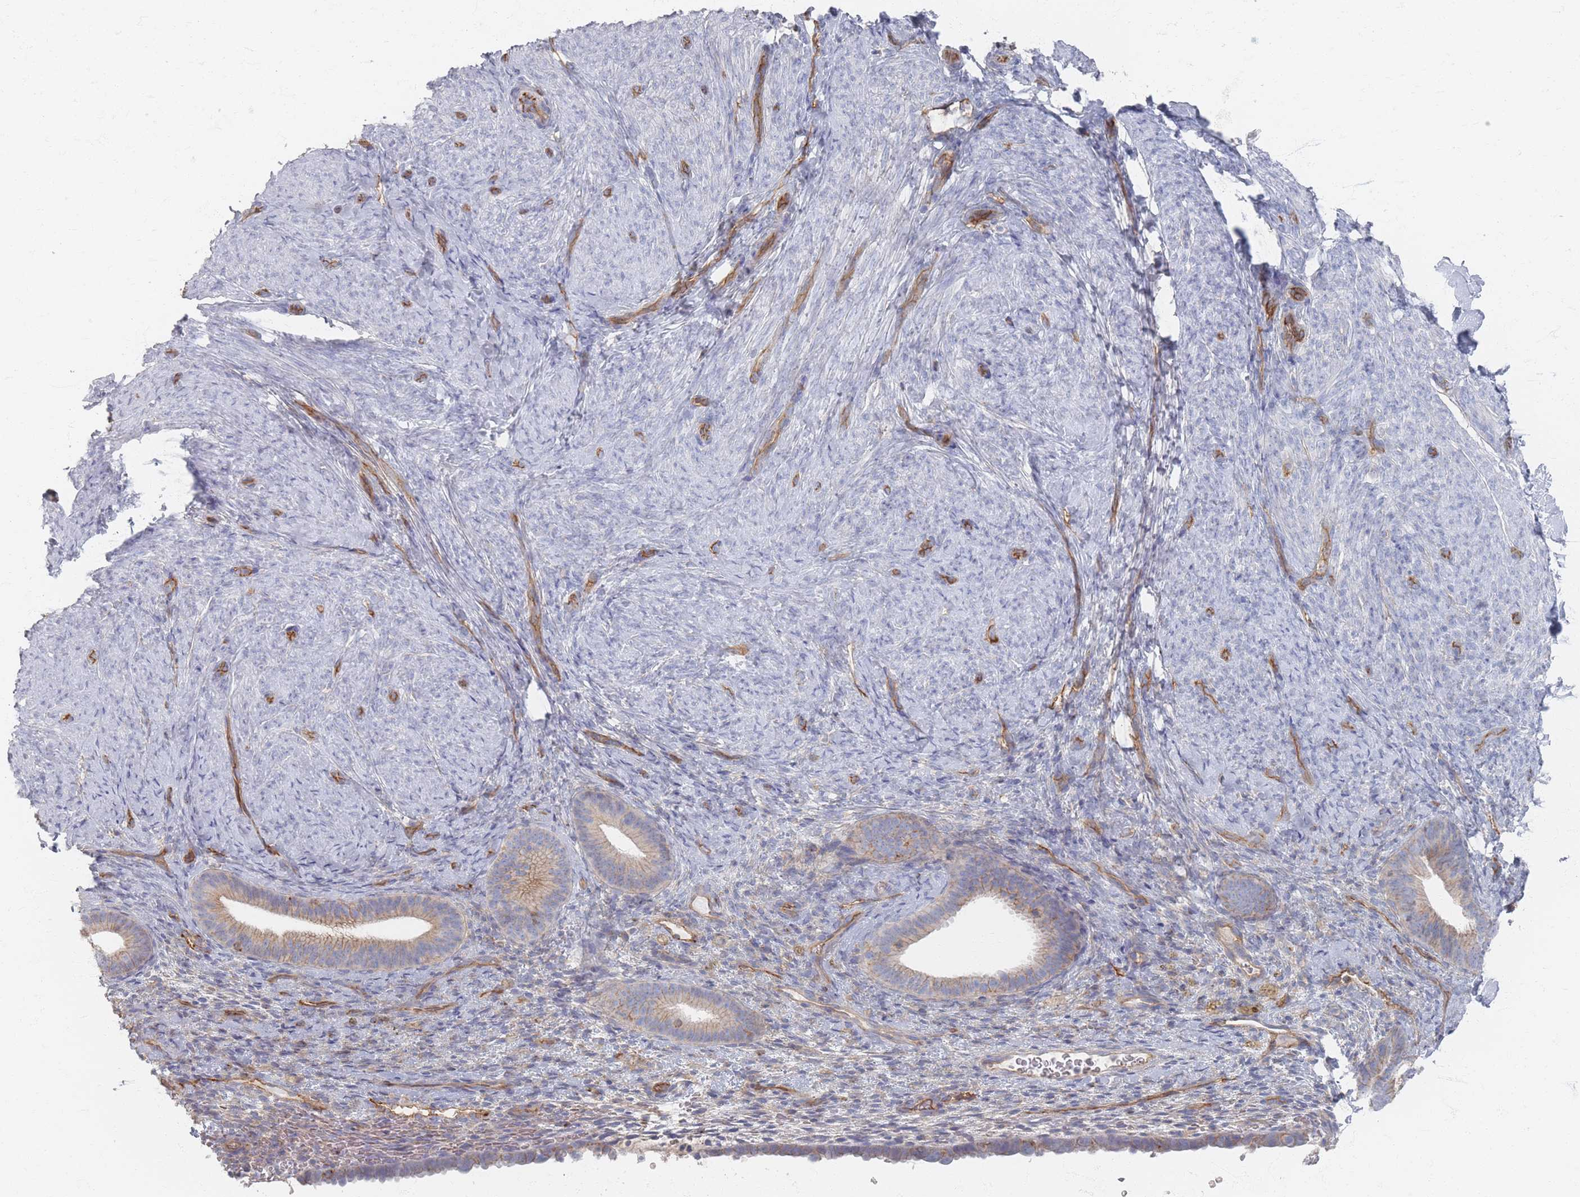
{"staining": {"intensity": "negative", "quantity": "none", "location": "none"}, "tissue": "endometrium", "cell_type": "Cells in endometrial stroma", "image_type": "normal", "snomed": [{"axis": "morphology", "description": "Normal tissue, NOS"}, {"axis": "topography", "description": "Endometrium"}], "caption": "Immunohistochemistry image of unremarkable human endometrium stained for a protein (brown), which shows no staining in cells in endometrial stroma.", "gene": "GNB1", "patient": {"sex": "female", "age": 65}}